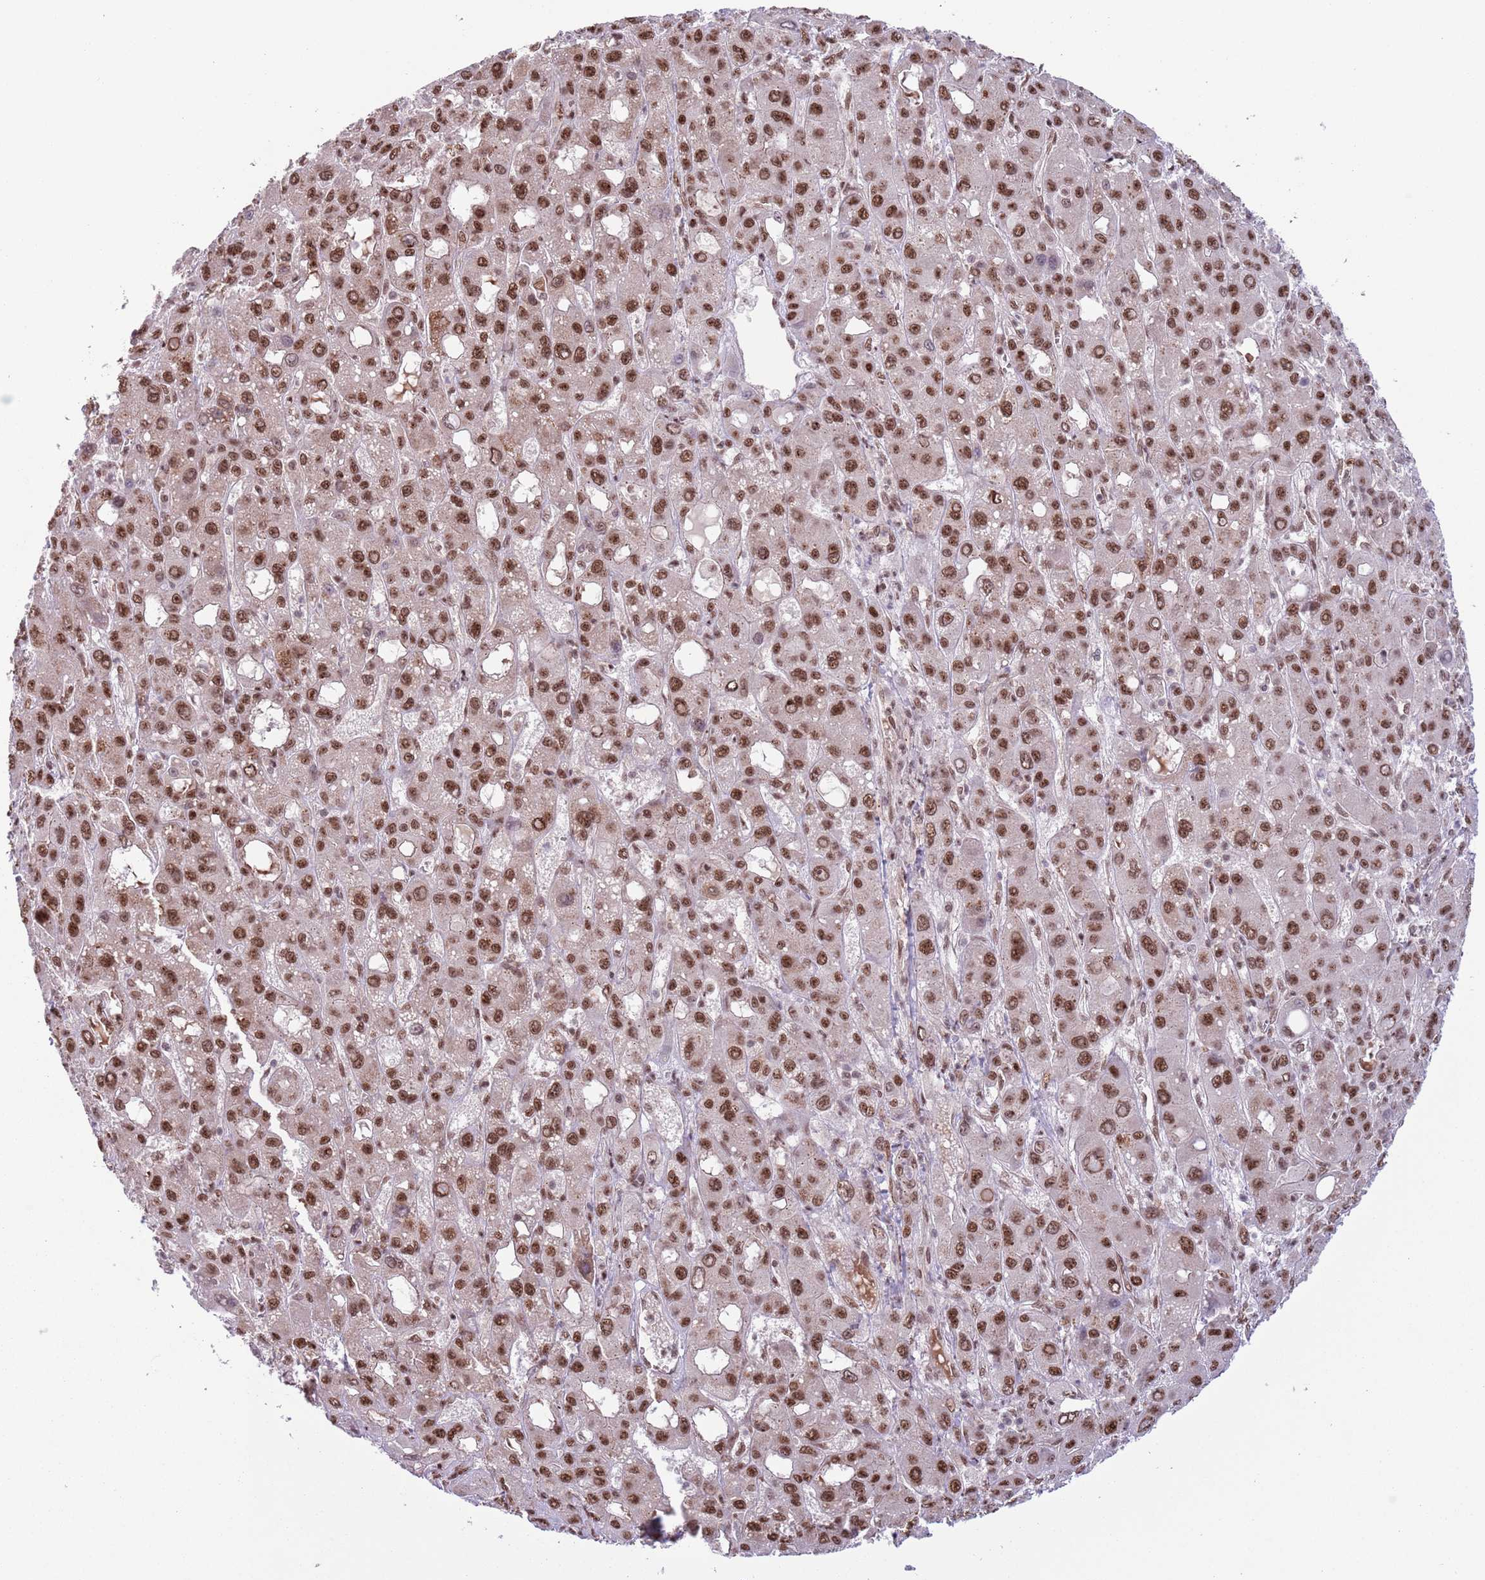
{"staining": {"intensity": "strong", "quantity": ">75%", "location": "nuclear"}, "tissue": "liver cancer", "cell_type": "Tumor cells", "image_type": "cancer", "snomed": [{"axis": "morphology", "description": "Carcinoma, Hepatocellular, NOS"}, {"axis": "topography", "description": "Liver"}], "caption": "An immunohistochemistry (IHC) histopathology image of neoplastic tissue is shown. Protein staining in brown labels strong nuclear positivity in liver cancer within tumor cells.", "gene": "SIPA1L3", "patient": {"sex": "male", "age": 55}}